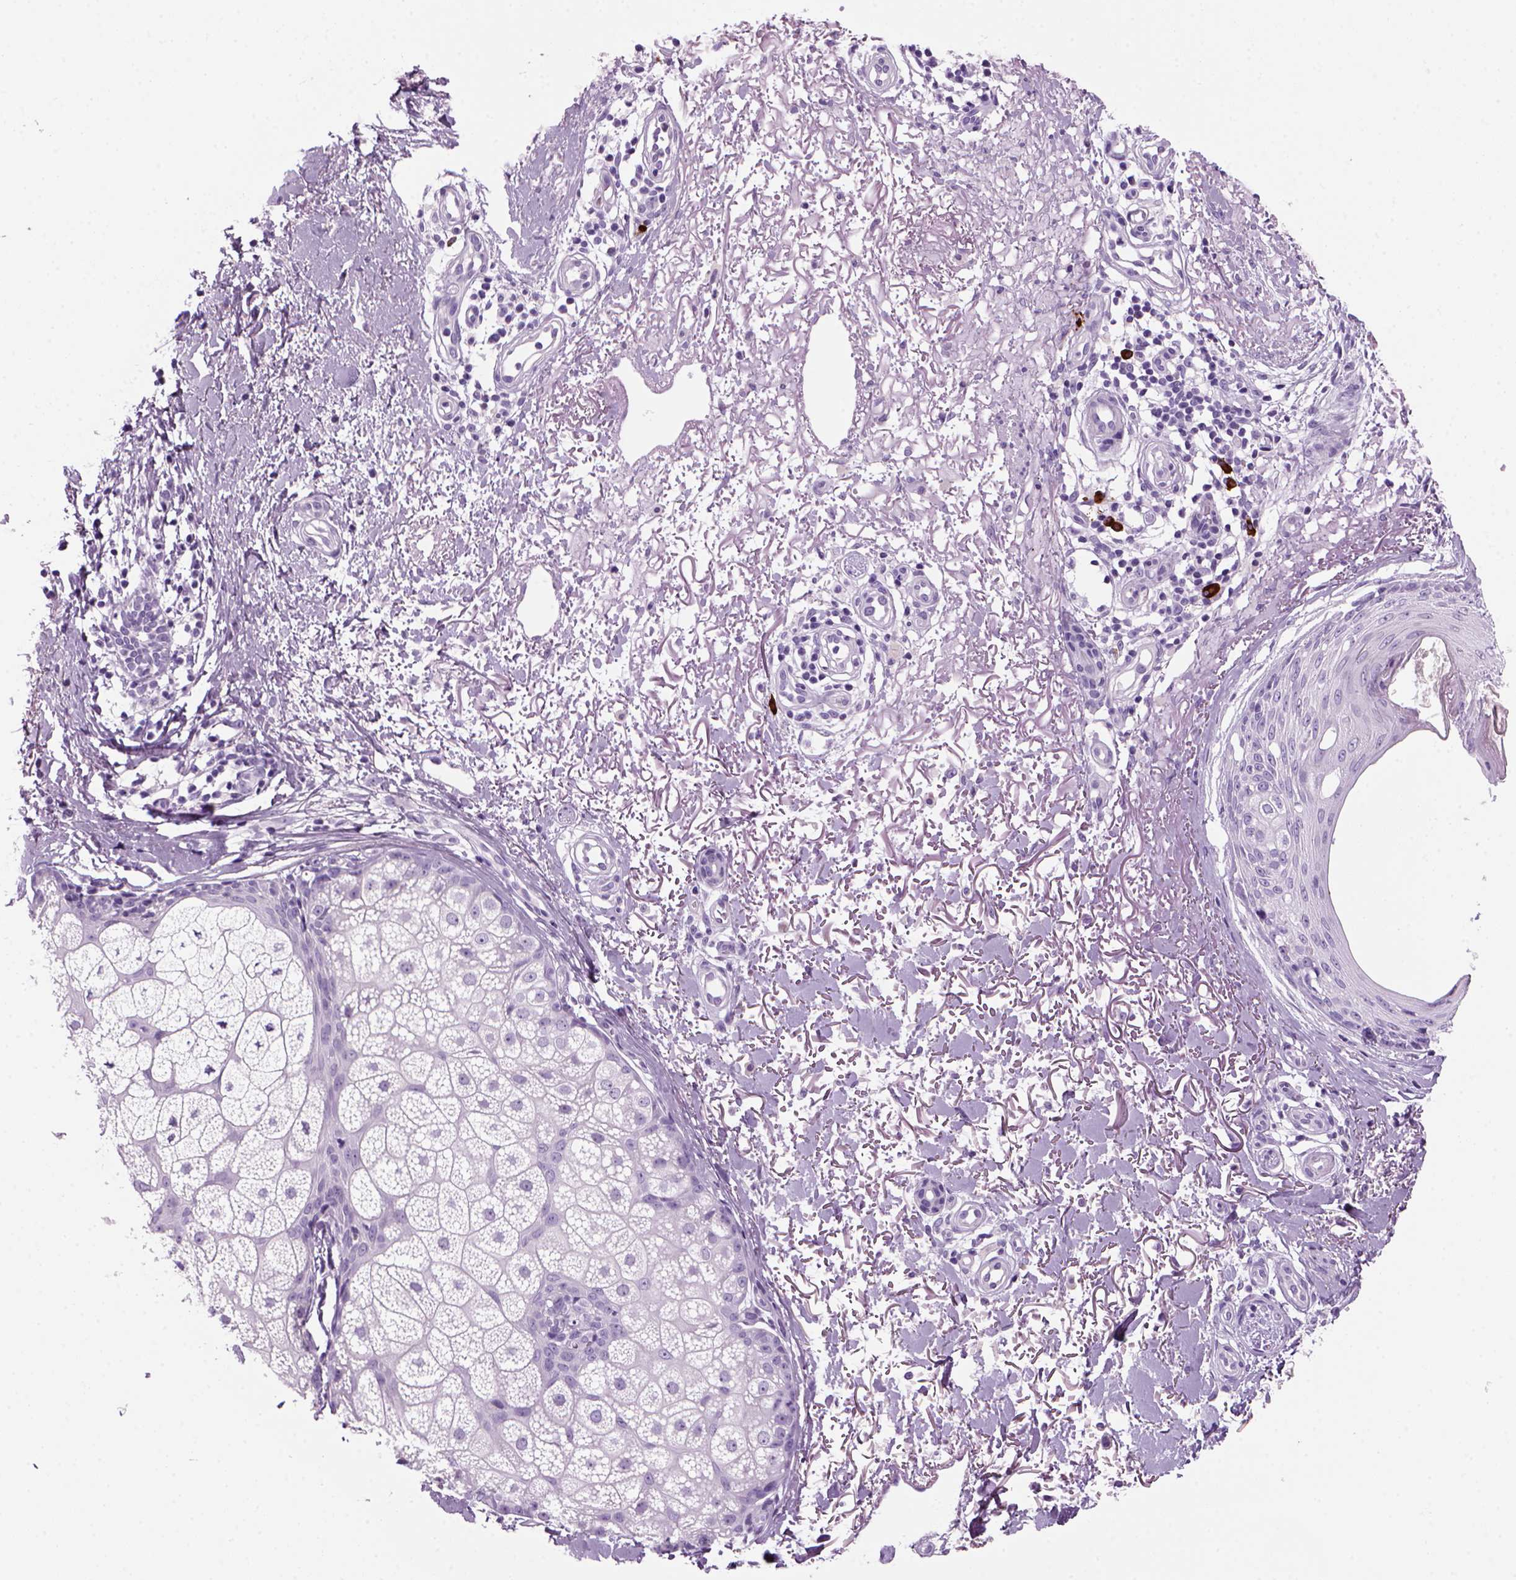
{"staining": {"intensity": "negative", "quantity": "none", "location": "none"}, "tissue": "skin cancer", "cell_type": "Tumor cells", "image_type": "cancer", "snomed": [{"axis": "morphology", "description": "Basal cell carcinoma"}, {"axis": "topography", "description": "Skin"}], "caption": "Immunohistochemical staining of human skin cancer exhibits no significant expression in tumor cells.", "gene": "MZB1", "patient": {"sex": "male", "age": 74}}